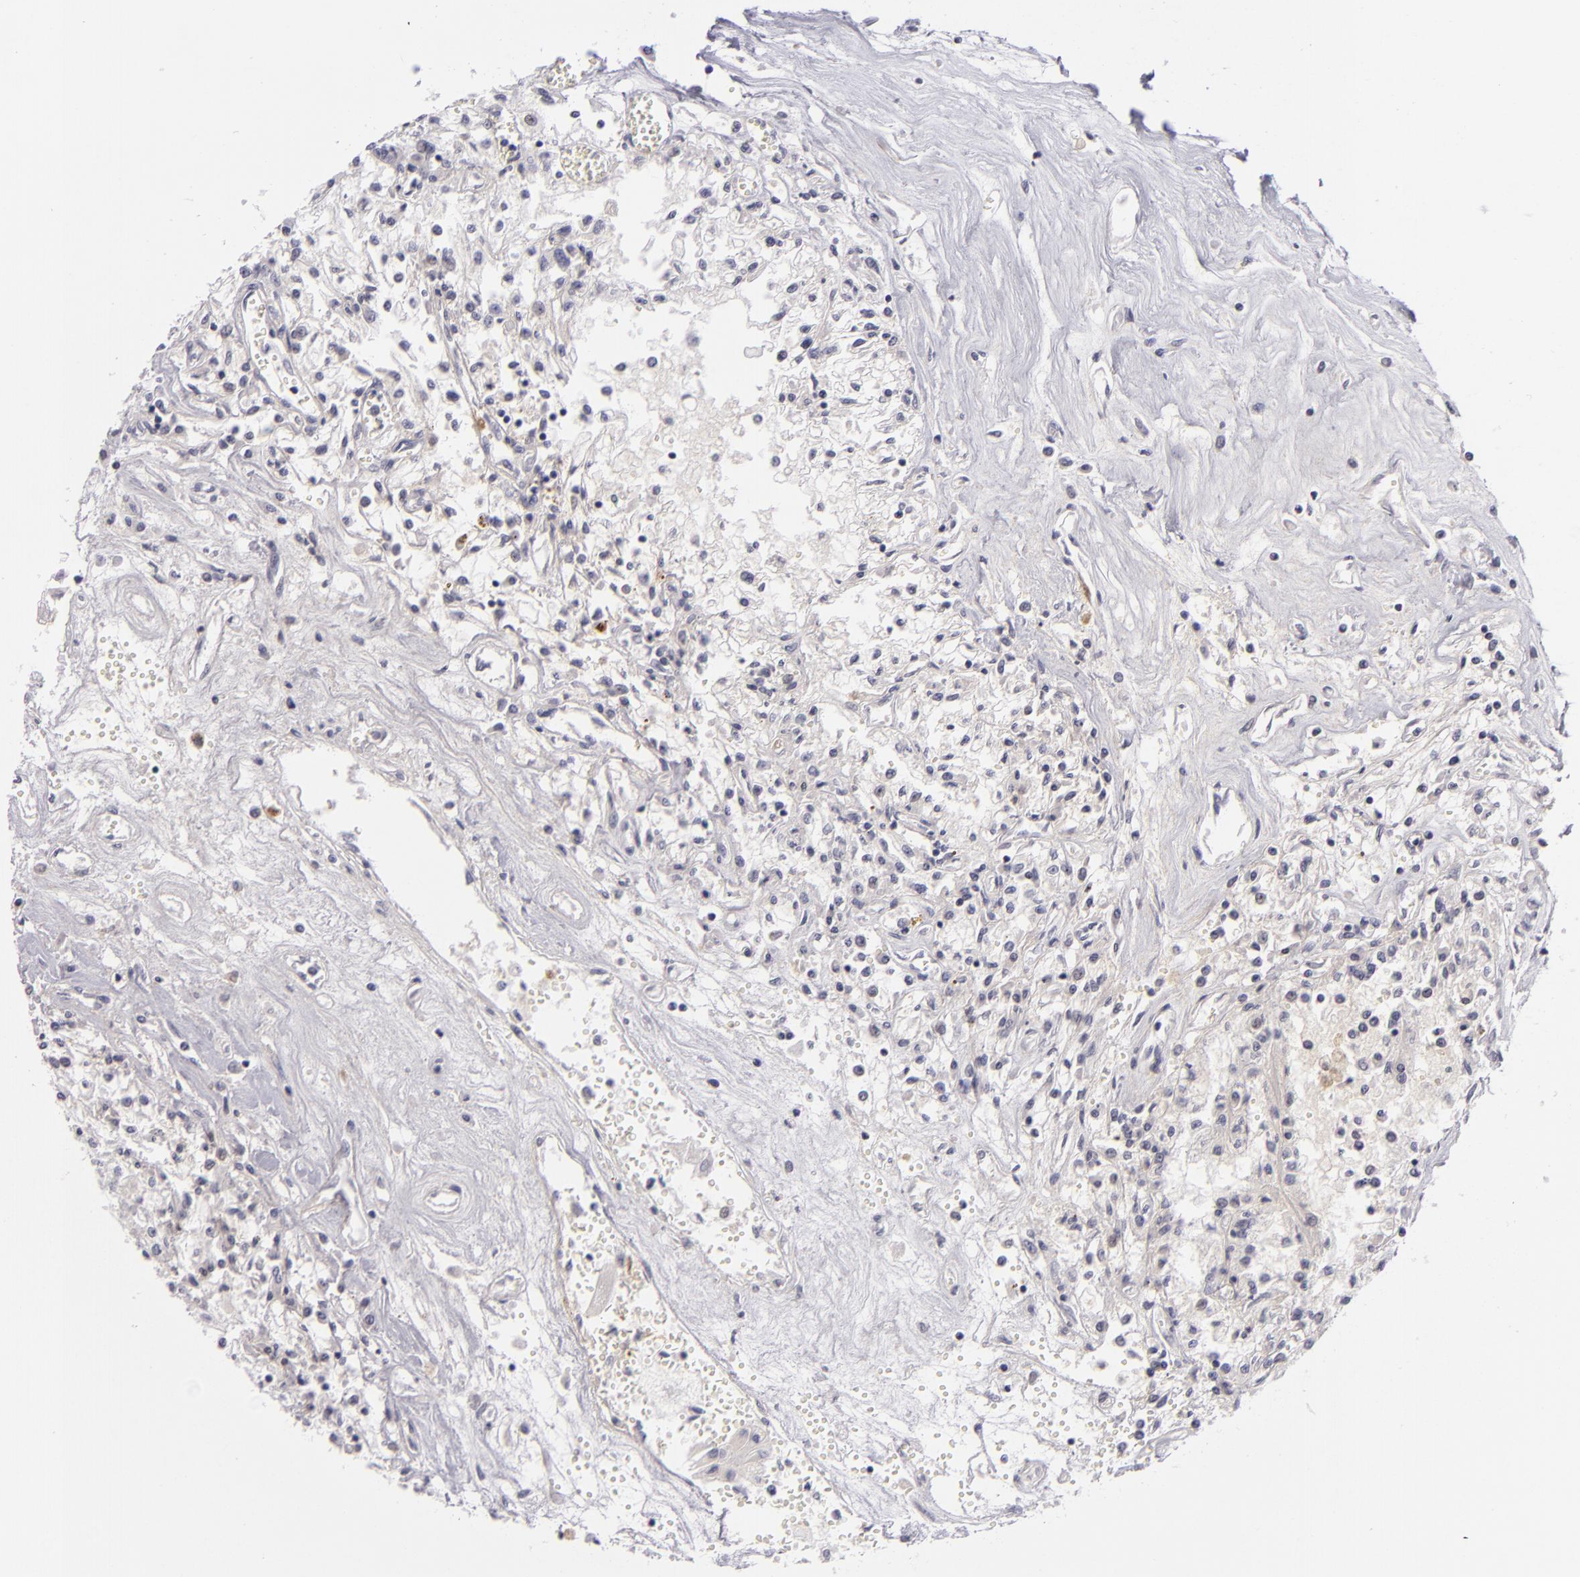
{"staining": {"intensity": "negative", "quantity": "none", "location": "none"}, "tissue": "renal cancer", "cell_type": "Tumor cells", "image_type": "cancer", "snomed": [{"axis": "morphology", "description": "Adenocarcinoma, NOS"}, {"axis": "topography", "description": "Kidney"}], "caption": "The micrograph reveals no significant positivity in tumor cells of renal cancer (adenocarcinoma).", "gene": "TNNC1", "patient": {"sex": "male", "age": 78}}